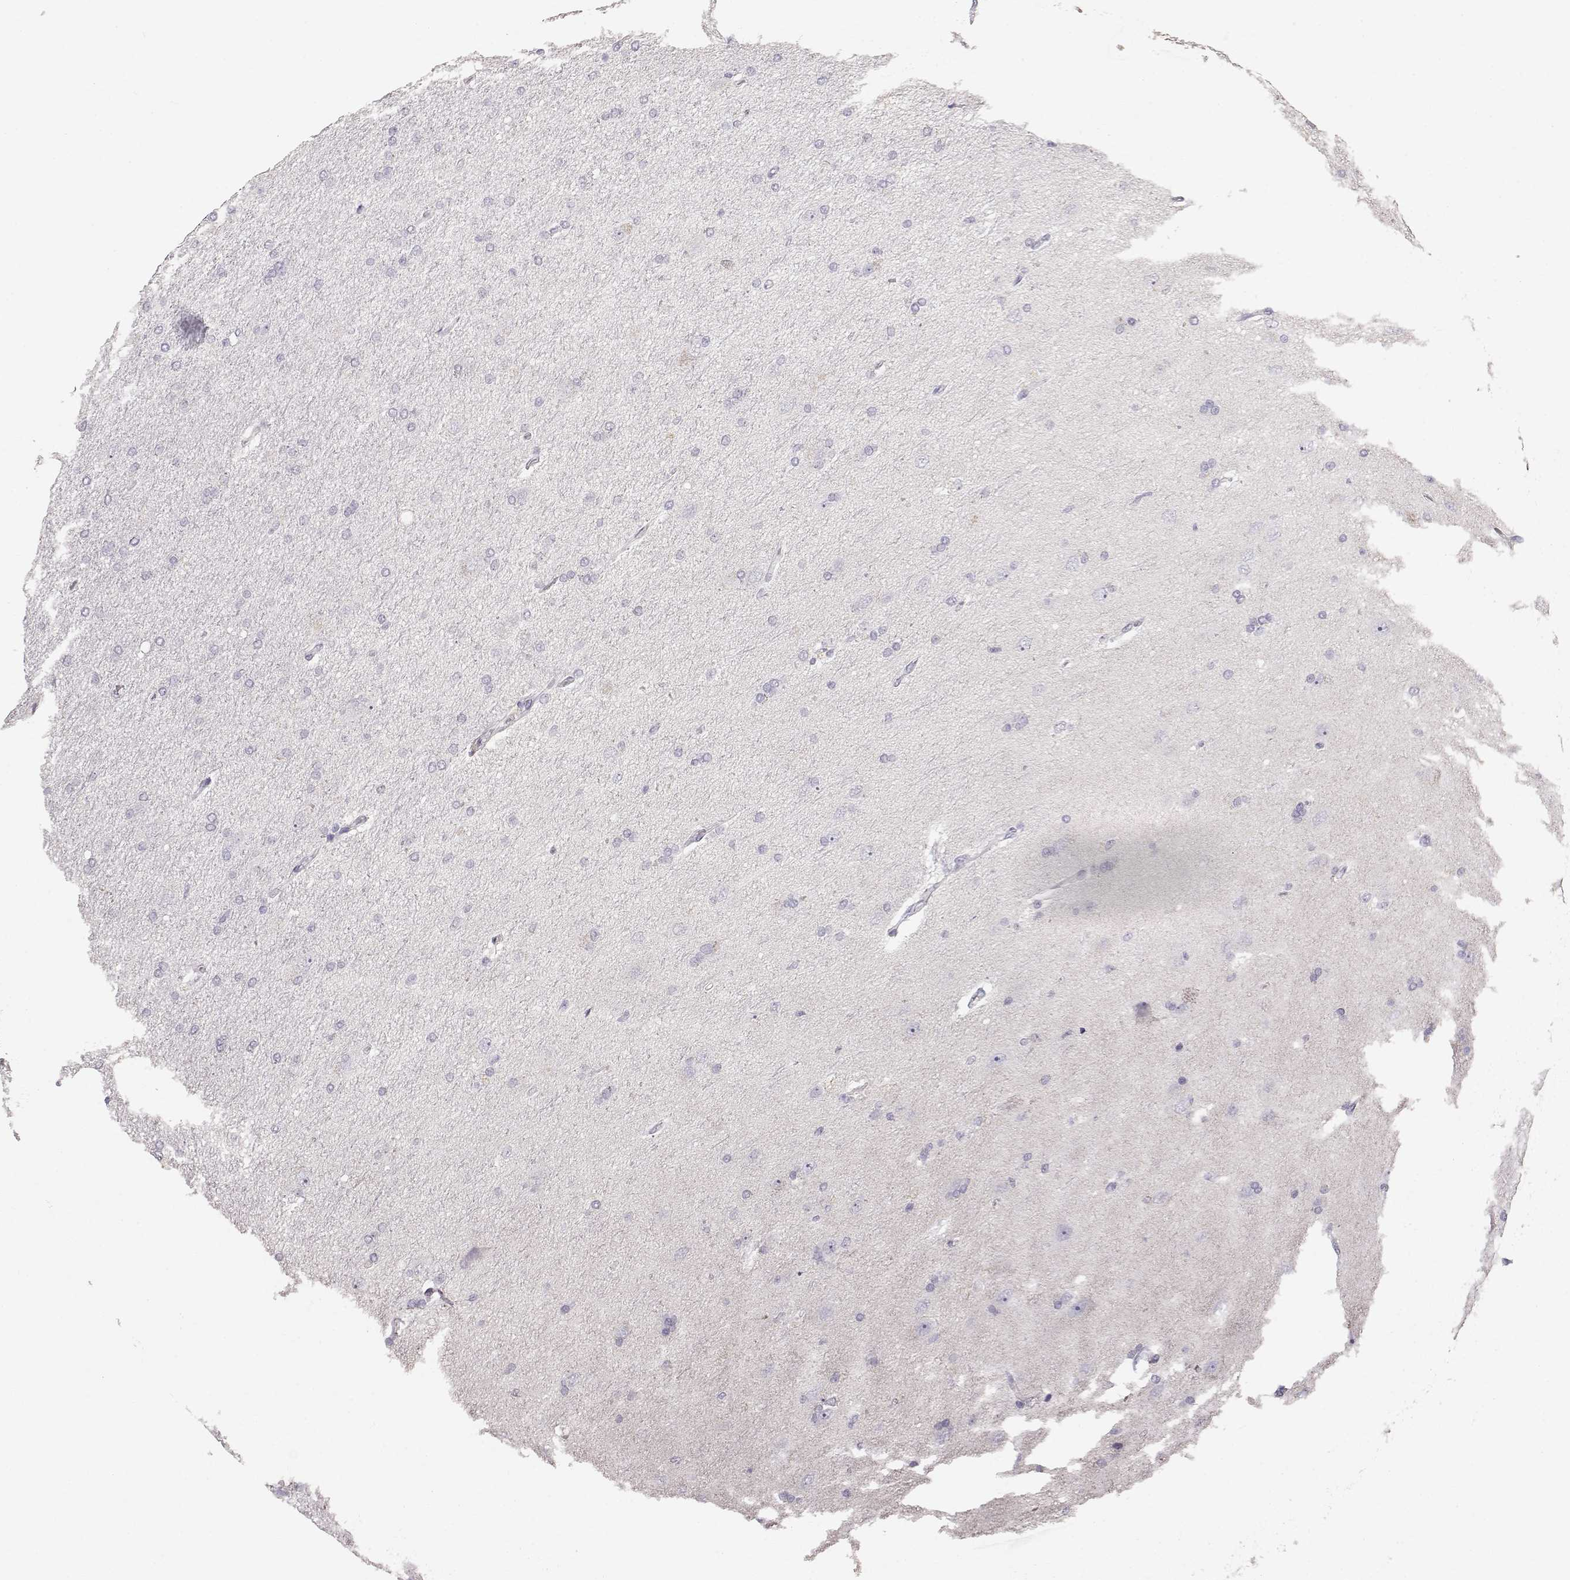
{"staining": {"intensity": "negative", "quantity": "none", "location": "none"}, "tissue": "glioma", "cell_type": "Tumor cells", "image_type": "cancer", "snomed": [{"axis": "morphology", "description": "Glioma, malignant, High grade"}, {"axis": "topography", "description": "Cerebral cortex"}], "caption": "A high-resolution histopathology image shows IHC staining of glioma, which shows no significant expression in tumor cells.", "gene": "POU1F1", "patient": {"sex": "male", "age": 70}}